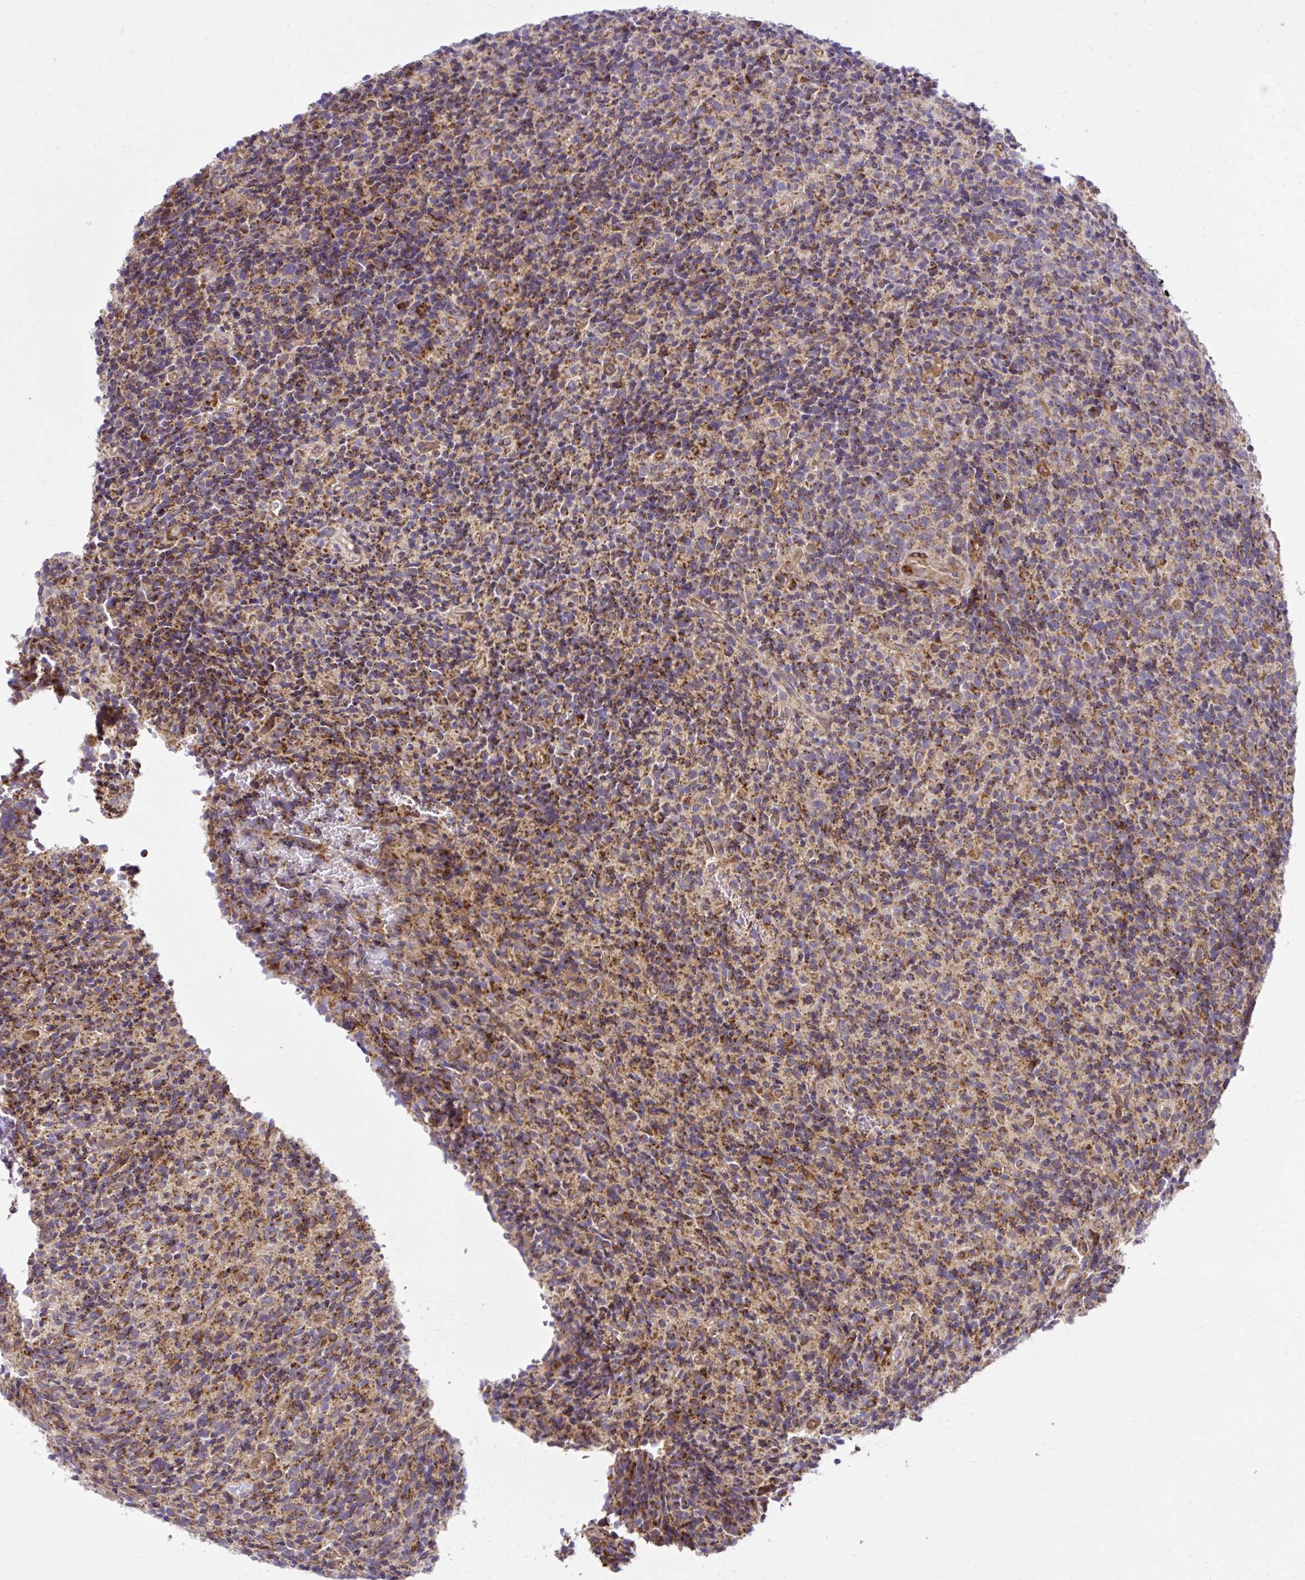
{"staining": {"intensity": "moderate", "quantity": ">75%", "location": "cytoplasmic/membranous"}, "tissue": "glioma", "cell_type": "Tumor cells", "image_type": "cancer", "snomed": [{"axis": "morphology", "description": "Glioma, malignant, High grade"}, {"axis": "topography", "description": "Brain"}], "caption": "A micrograph of human high-grade glioma (malignant) stained for a protein shows moderate cytoplasmic/membranous brown staining in tumor cells.", "gene": "LIMS1", "patient": {"sex": "male", "age": 76}}